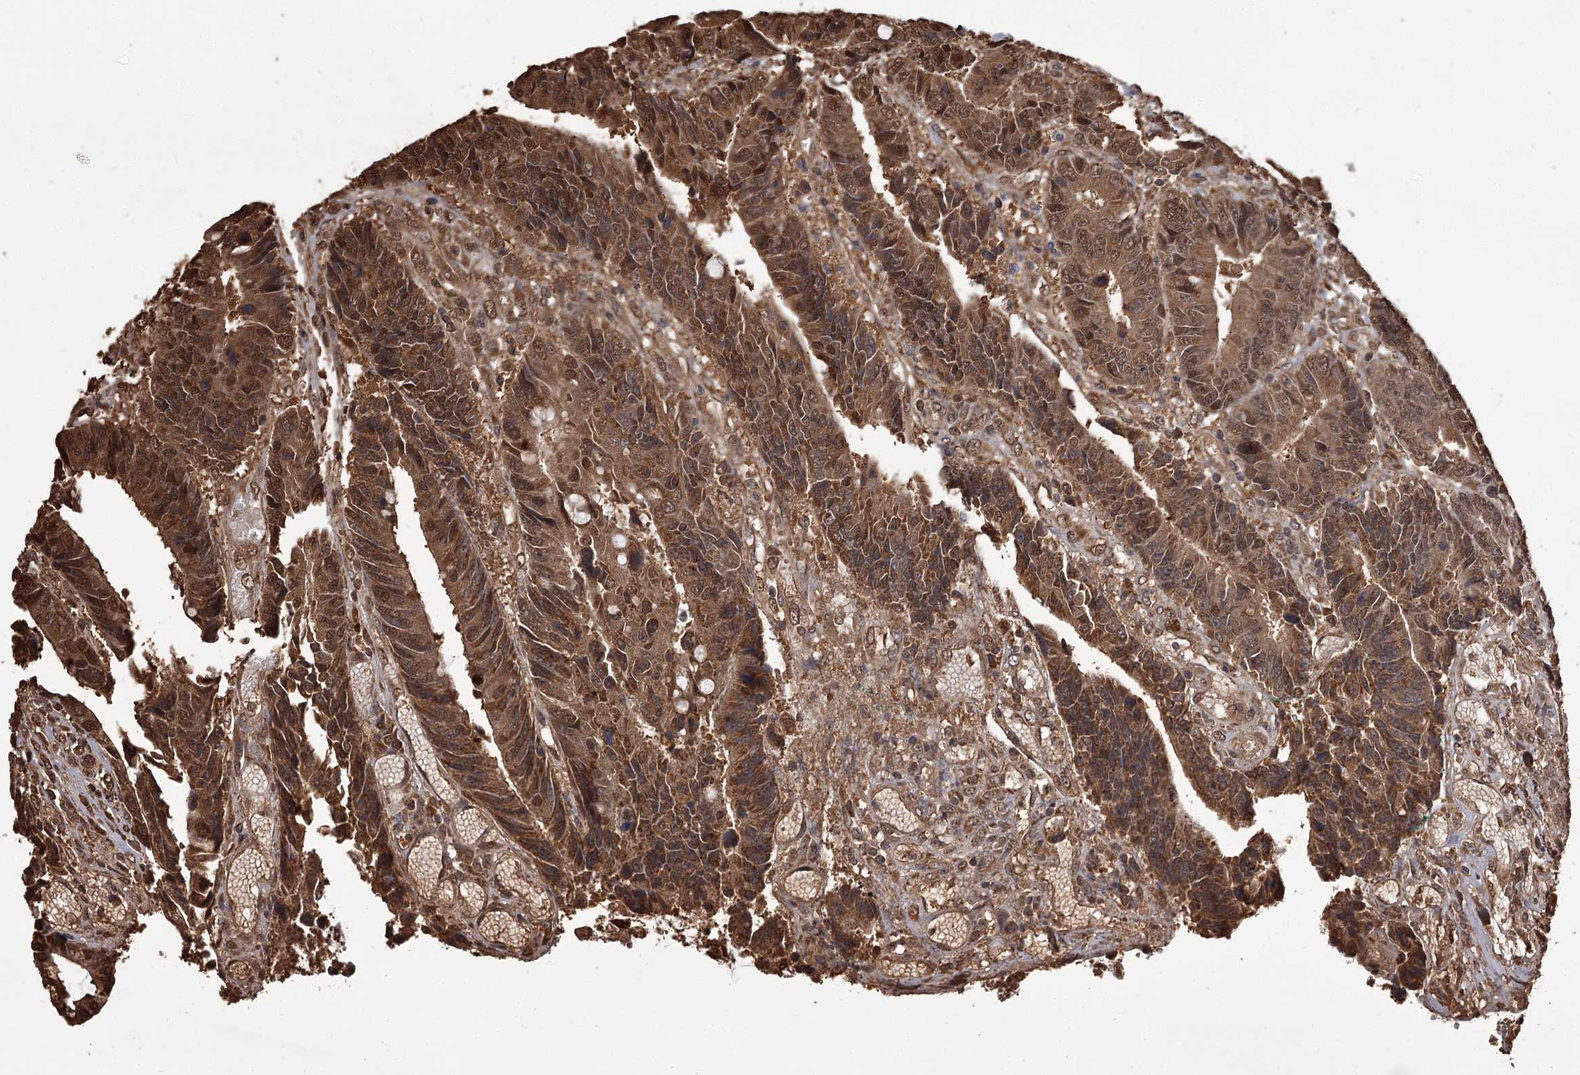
{"staining": {"intensity": "strong", "quantity": ">75%", "location": "cytoplasmic/membranous,nuclear"}, "tissue": "colorectal cancer", "cell_type": "Tumor cells", "image_type": "cancer", "snomed": [{"axis": "morphology", "description": "Adenocarcinoma, NOS"}, {"axis": "topography", "description": "Rectum"}], "caption": "Protein staining of colorectal adenocarcinoma tissue exhibits strong cytoplasmic/membranous and nuclear positivity in about >75% of tumor cells.", "gene": "NPRL2", "patient": {"sex": "male", "age": 84}}